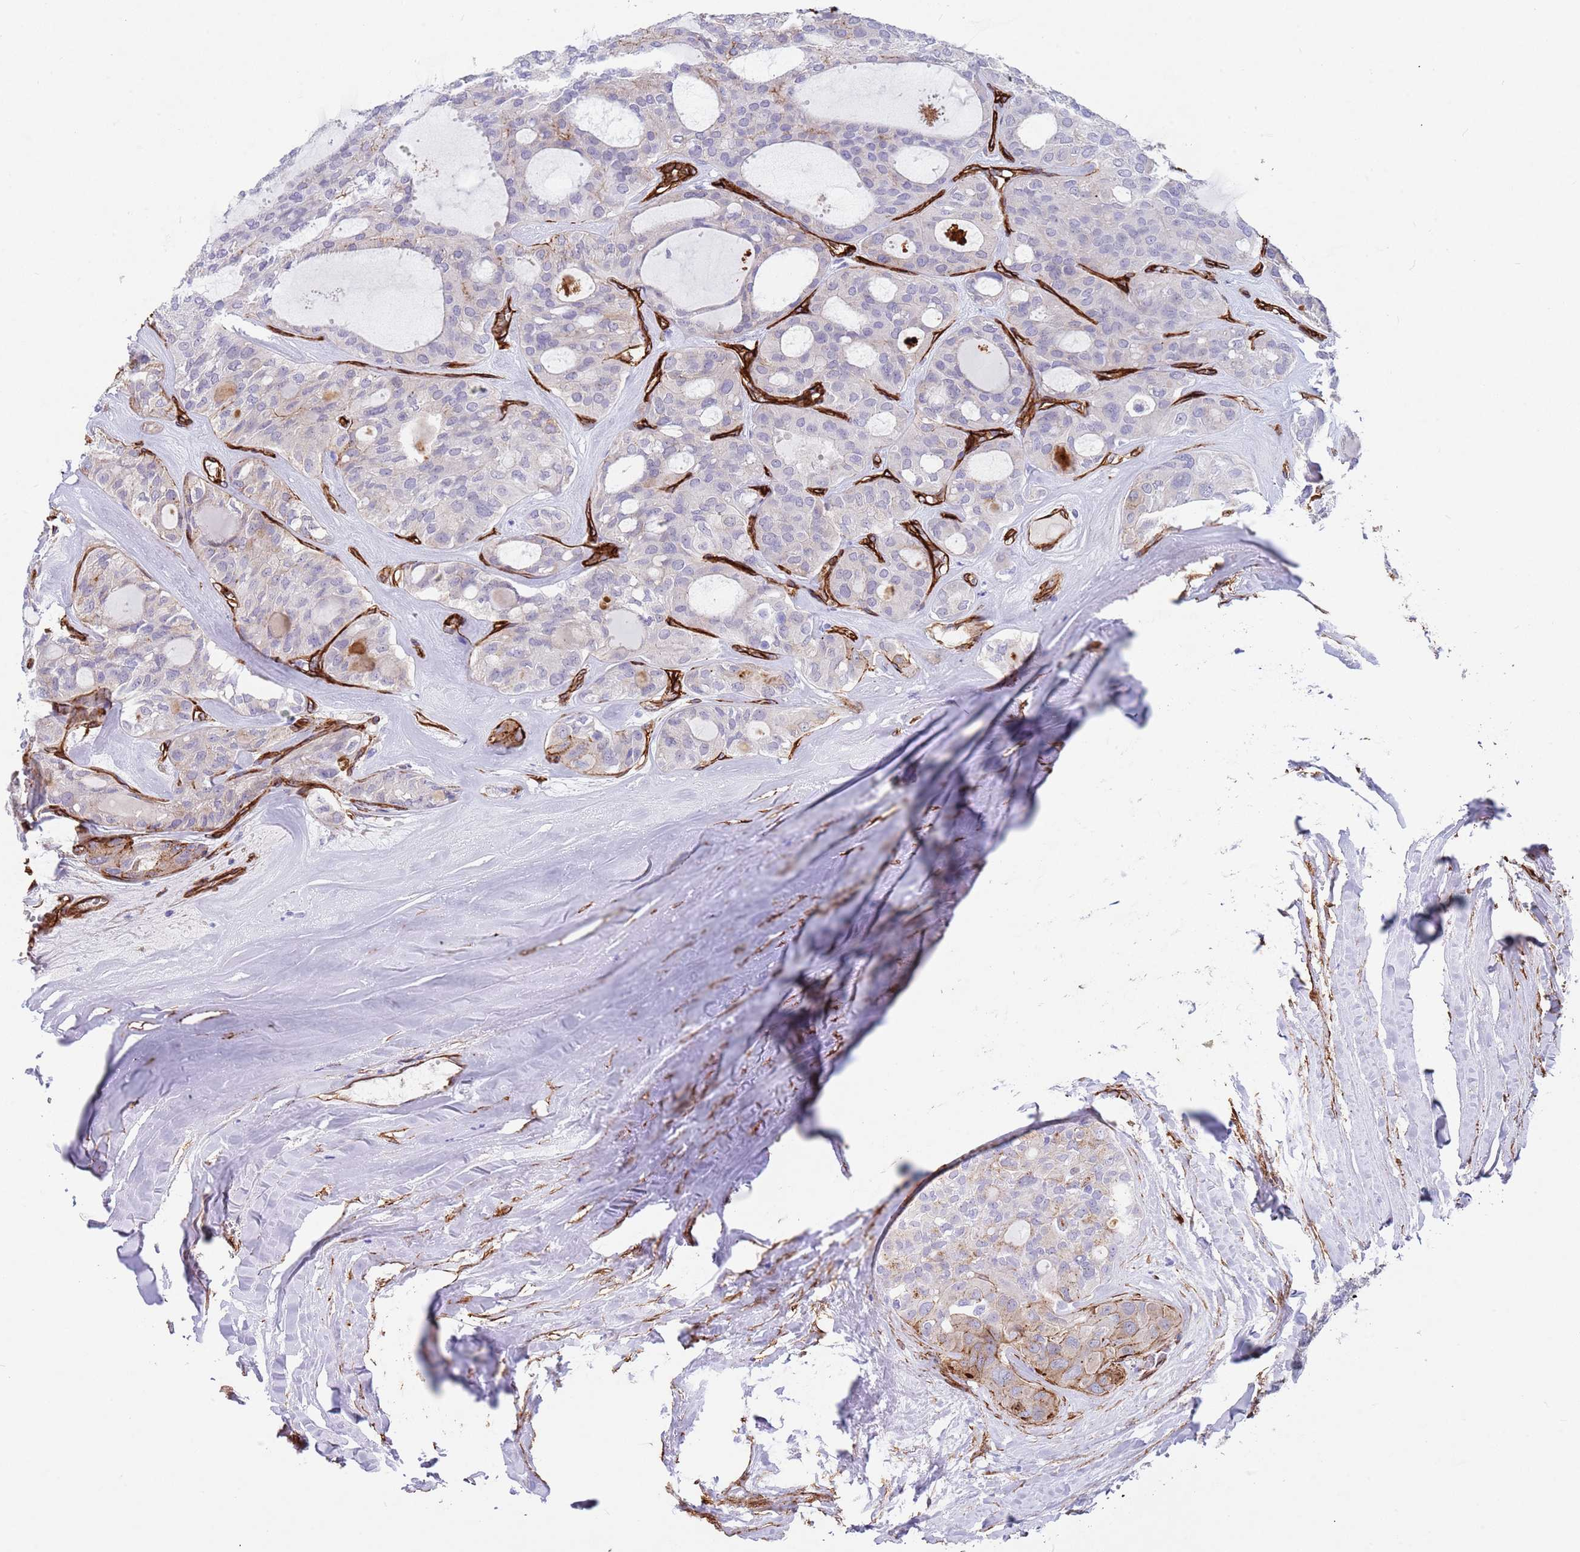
{"staining": {"intensity": "negative", "quantity": "none", "location": "none"}, "tissue": "thyroid cancer", "cell_type": "Tumor cells", "image_type": "cancer", "snomed": [{"axis": "morphology", "description": "Follicular adenoma carcinoma, NOS"}, {"axis": "topography", "description": "Thyroid gland"}], "caption": "This is an IHC photomicrograph of human thyroid cancer (follicular adenoma carcinoma). There is no expression in tumor cells.", "gene": "CAV2", "patient": {"sex": "male", "age": 75}}